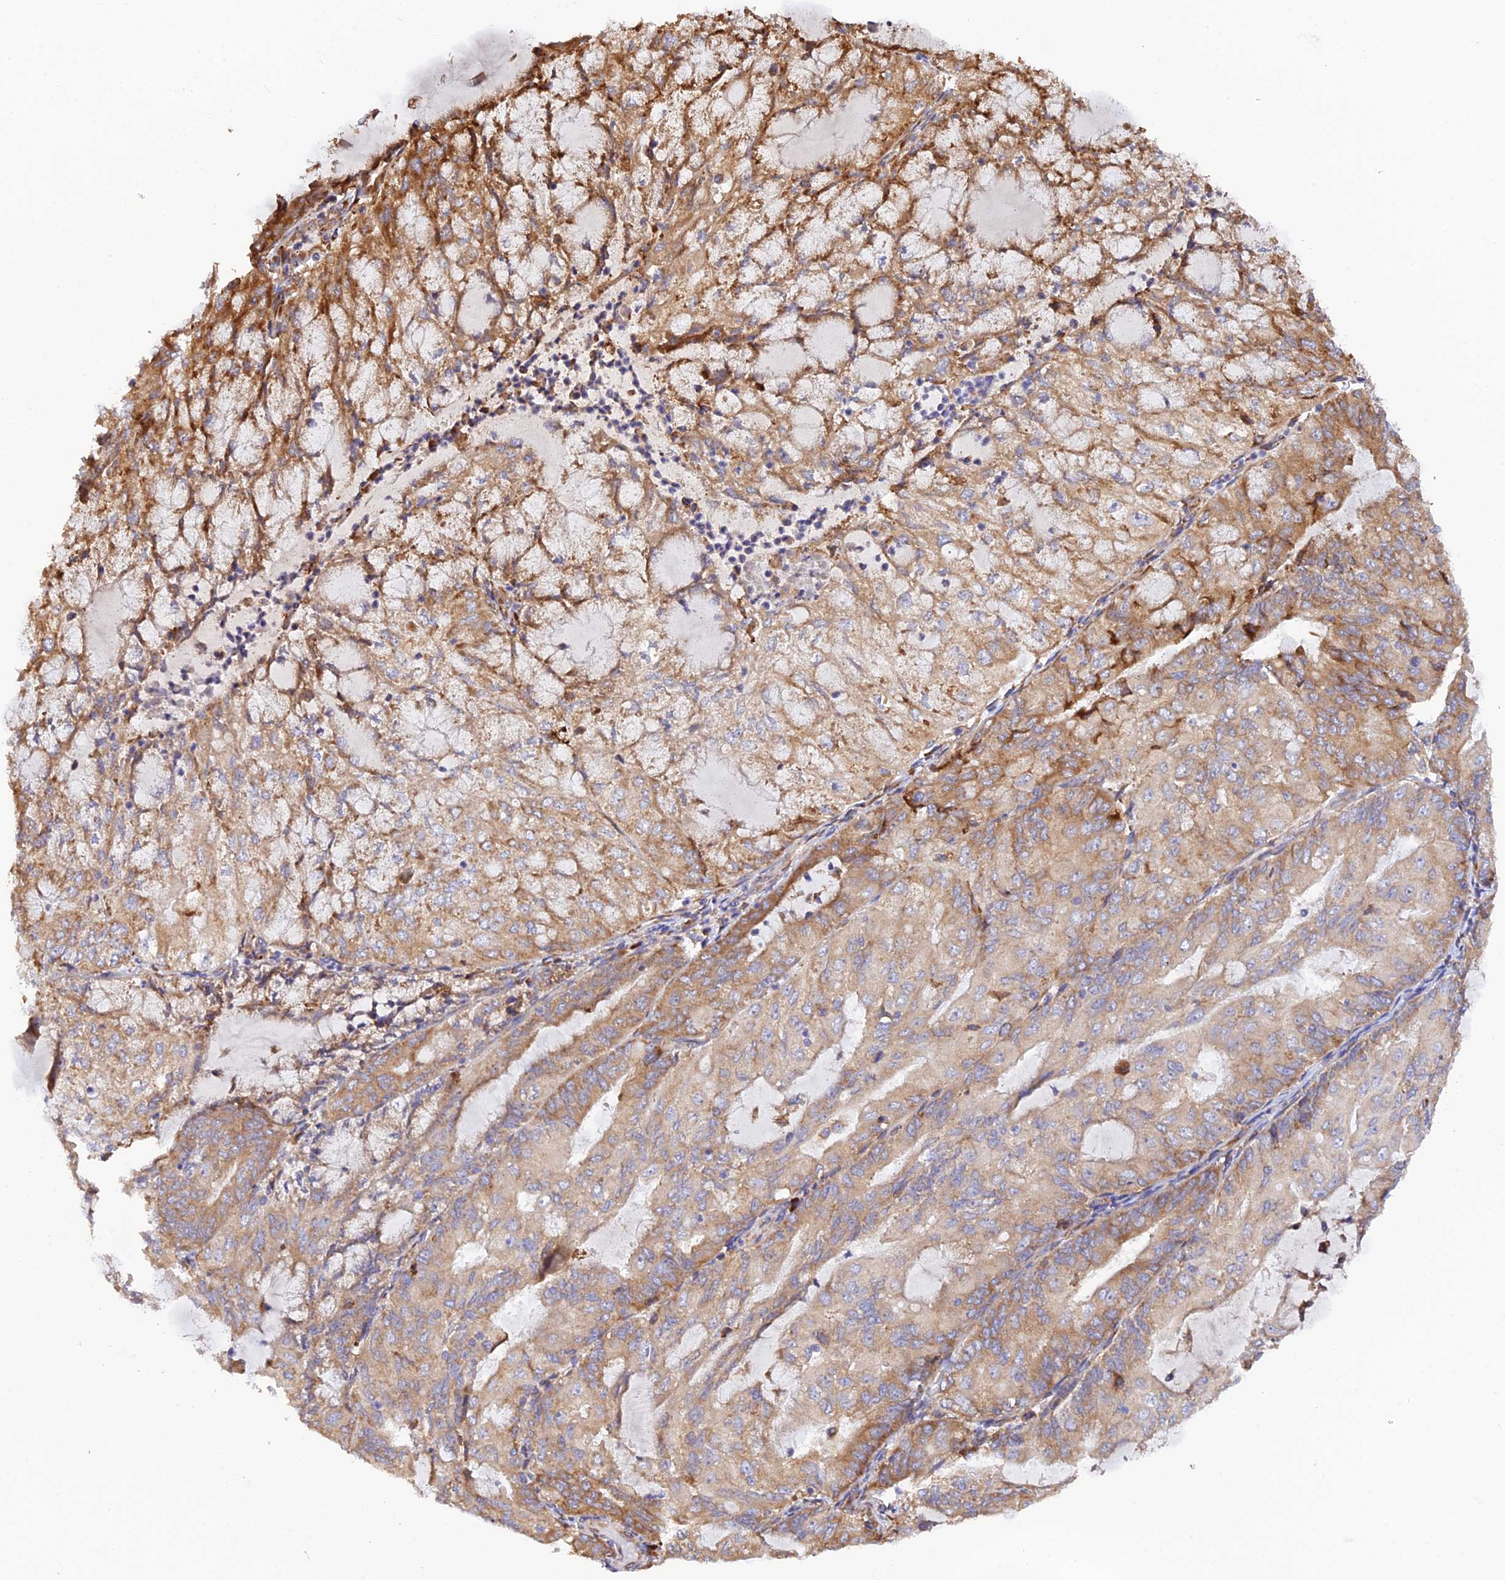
{"staining": {"intensity": "moderate", "quantity": ">75%", "location": "cytoplasmic/membranous"}, "tissue": "endometrial cancer", "cell_type": "Tumor cells", "image_type": "cancer", "snomed": [{"axis": "morphology", "description": "Adenocarcinoma, NOS"}, {"axis": "topography", "description": "Endometrium"}], "caption": "High-power microscopy captured an IHC image of endometrial adenocarcinoma, revealing moderate cytoplasmic/membranous staining in approximately >75% of tumor cells.", "gene": "RPL5", "patient": {"sex": "female", "age": 81}}